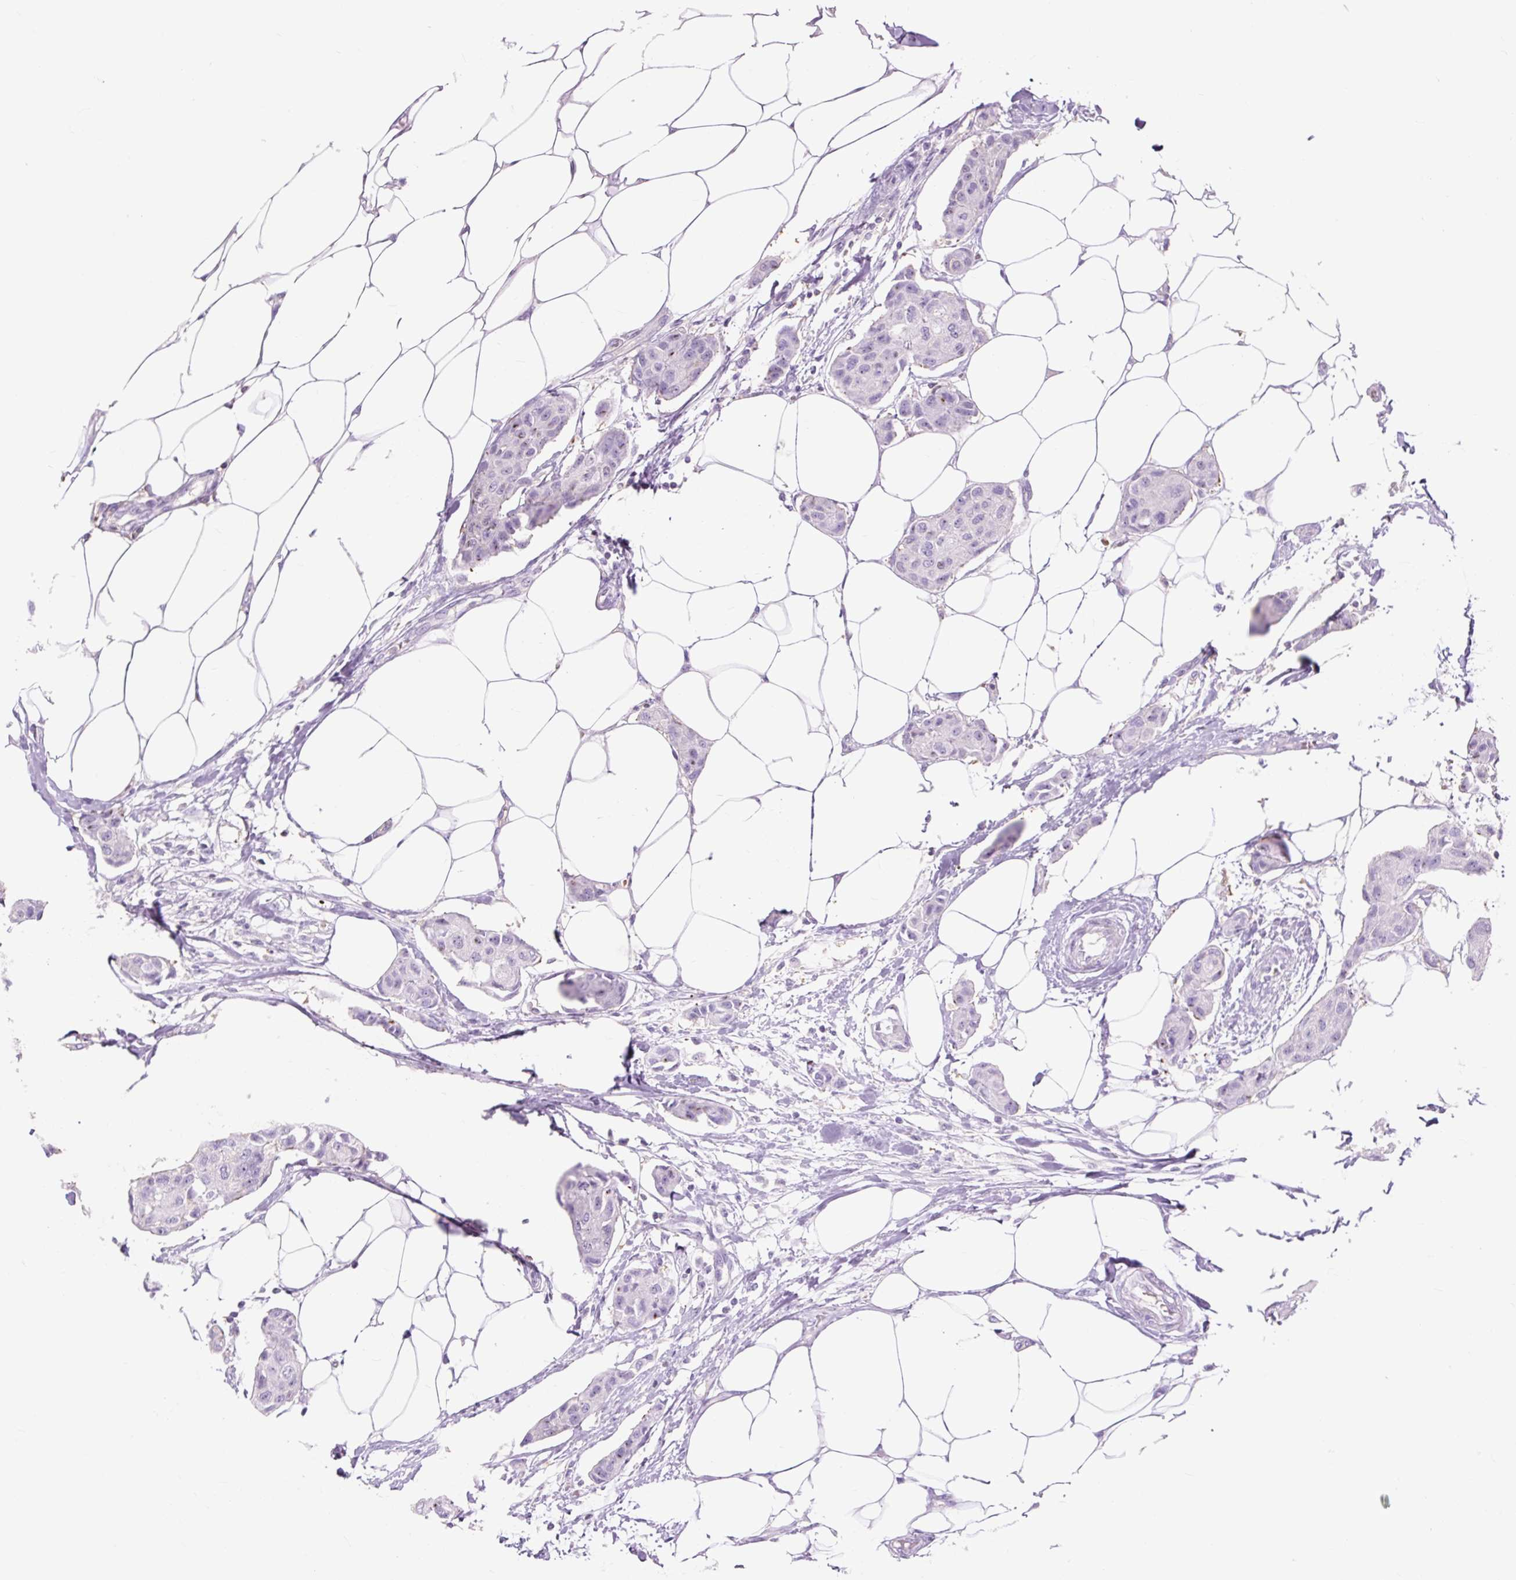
{"staining": {"intensity": "negative", "quantity": "none", "location": "none"}, "tissue": "breast cancer", "cell_type": "Tumor cells", "image_type": "cancer", "snomed": [{"axis": "morphology", "description": "Duct carcinoma"}, {"axis": "topography", "description": "Breast"}, {"axis": "topography", "description": "Lymph node"}], "caption": "This is an IHC histopathology image of invasive ductal carcinoma (breast). There is no positivity in tumor cells.", "gene": "OR10A7", "patient": {"sex": "female", "age": 80}}